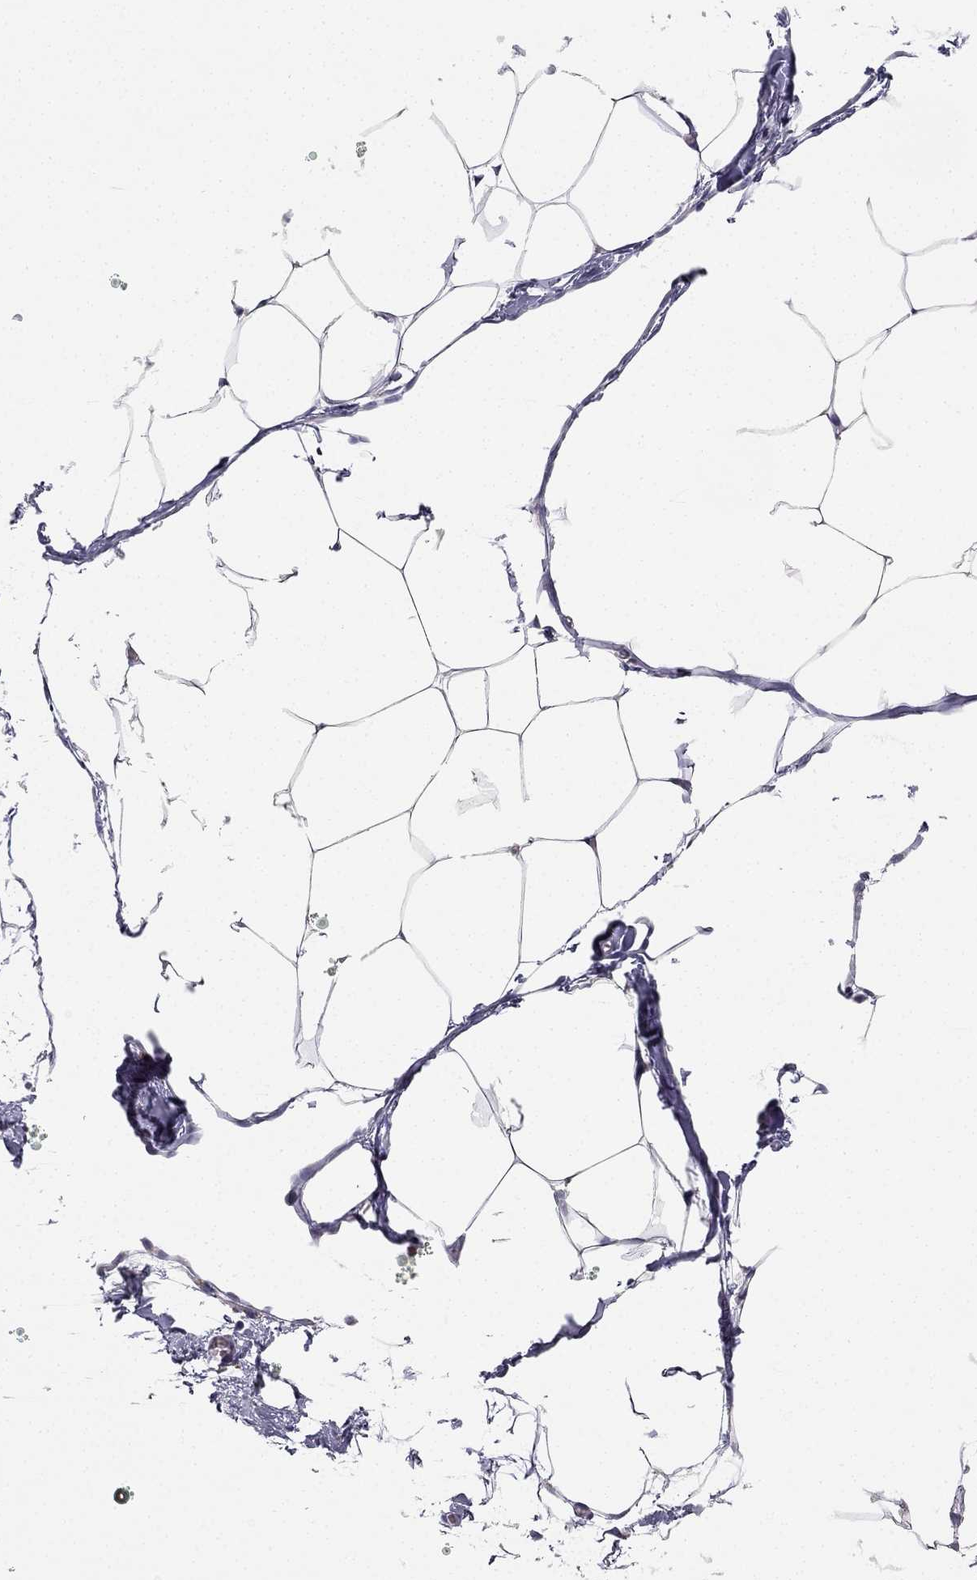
{"staining": {"intensity": "negative", "quantity": "none", "location": "none"}, "tissue": "adipose tissue", "cell_type": "Adipocytes", "image_type": "normal", "snomed": [{"axis": "morphology", "description": "Normal tissue, NOS"}, {"axis": "topography", "description": "Adipose tissue"}], "caption": "This is an immunohistochemistry image of benign adipose tissue. There is no staining in adipocytes.", "gene": "C16orf89", "patient": {"sex": "male", "age": 57}}